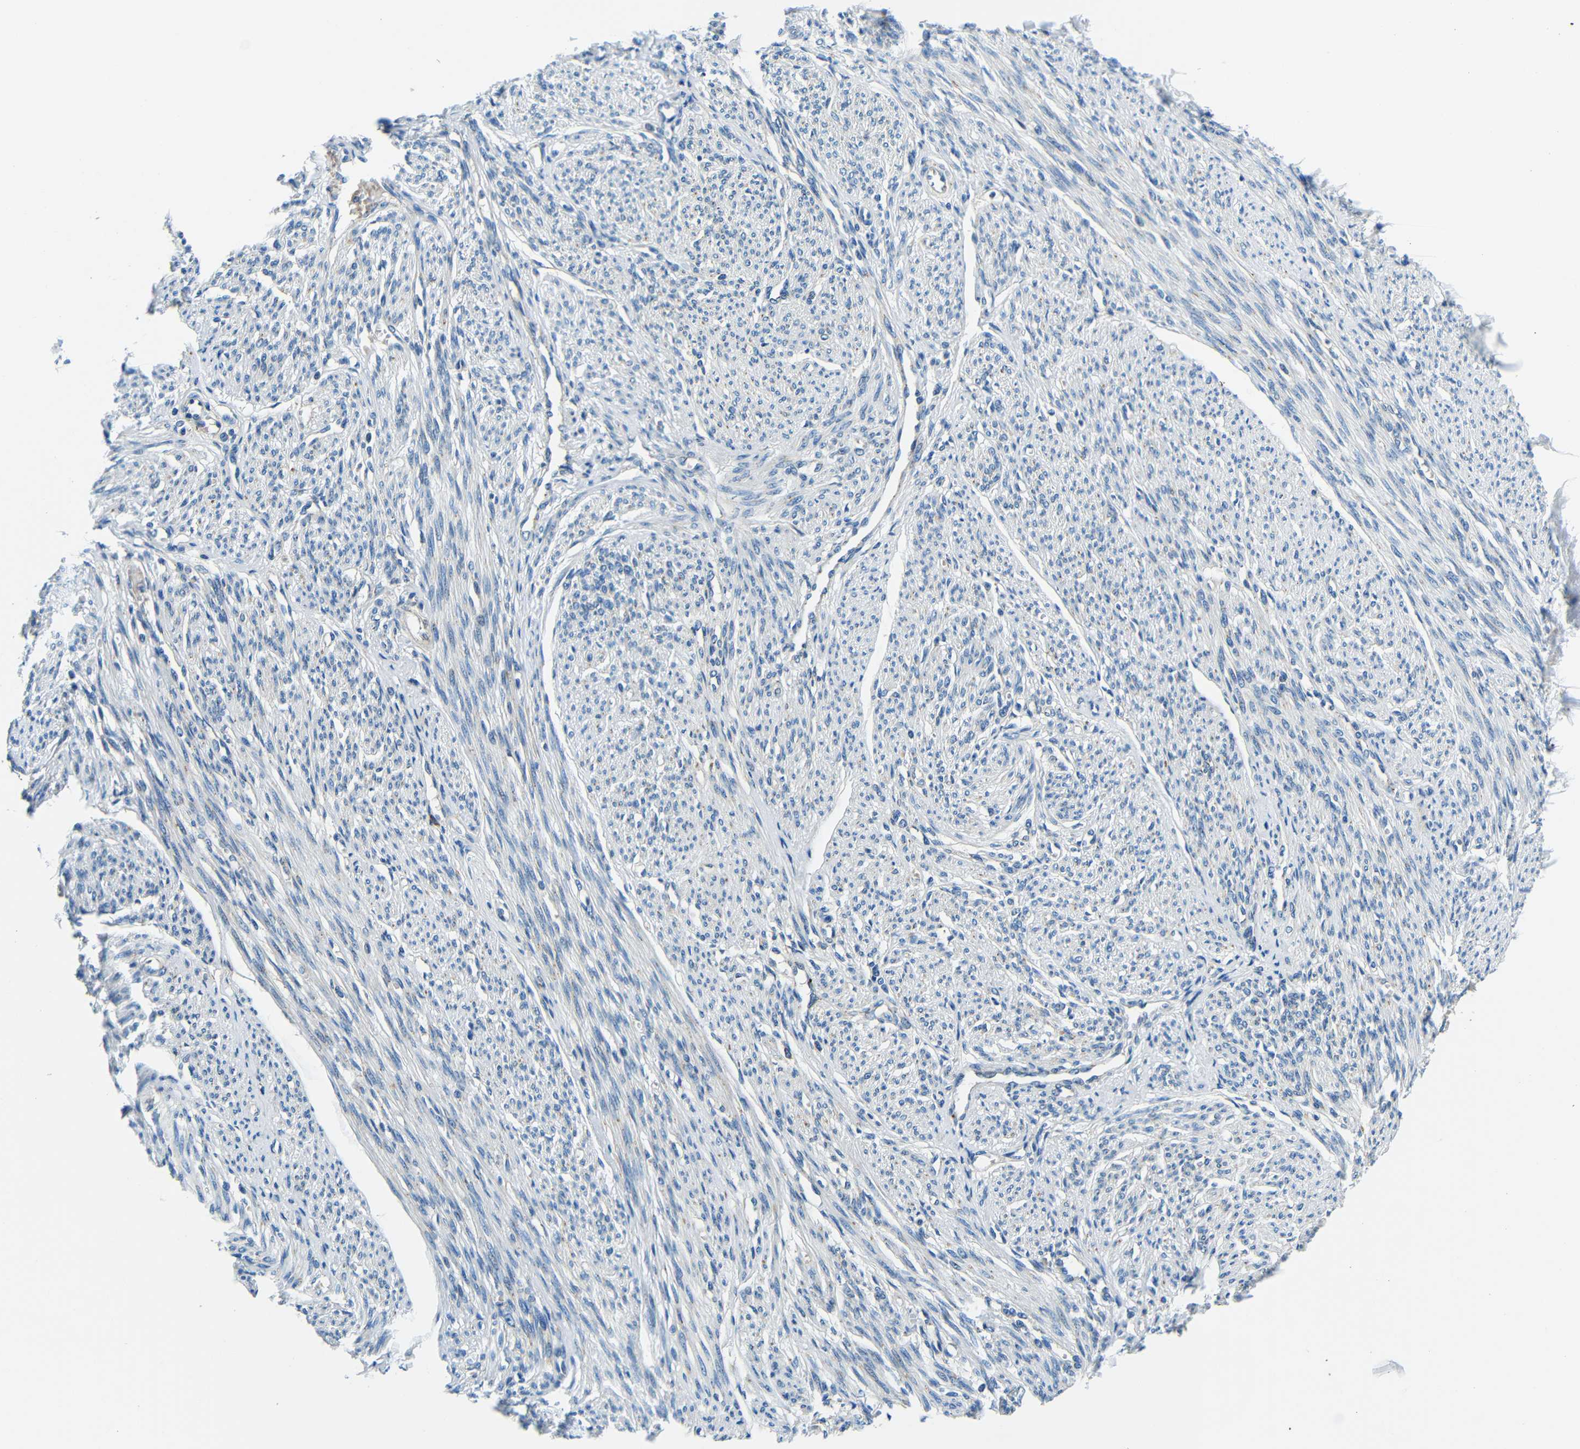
{"staining": {"intensity": "negative", "quantity": "none", "location": "none"}, "tissue": "smooth muscle", "cell_type": "Smooth muscle cells", "image_type": "normal", "snomed": [{"axis": "morphology", "description": "Normal tissue, NOS"}, {"axis": "topography", "description": "Smooth muscle"}], "caption": "Micrograph shows no protein expression in smooth muscle cells of unremarkable smooth muscle. (Brightfield microscopy of DAB (3,3'-diaminobenzidine) immunohistochemistry at high magnification).", "gene": "USO1", "patient": {"sex": "female", "age": 65}}